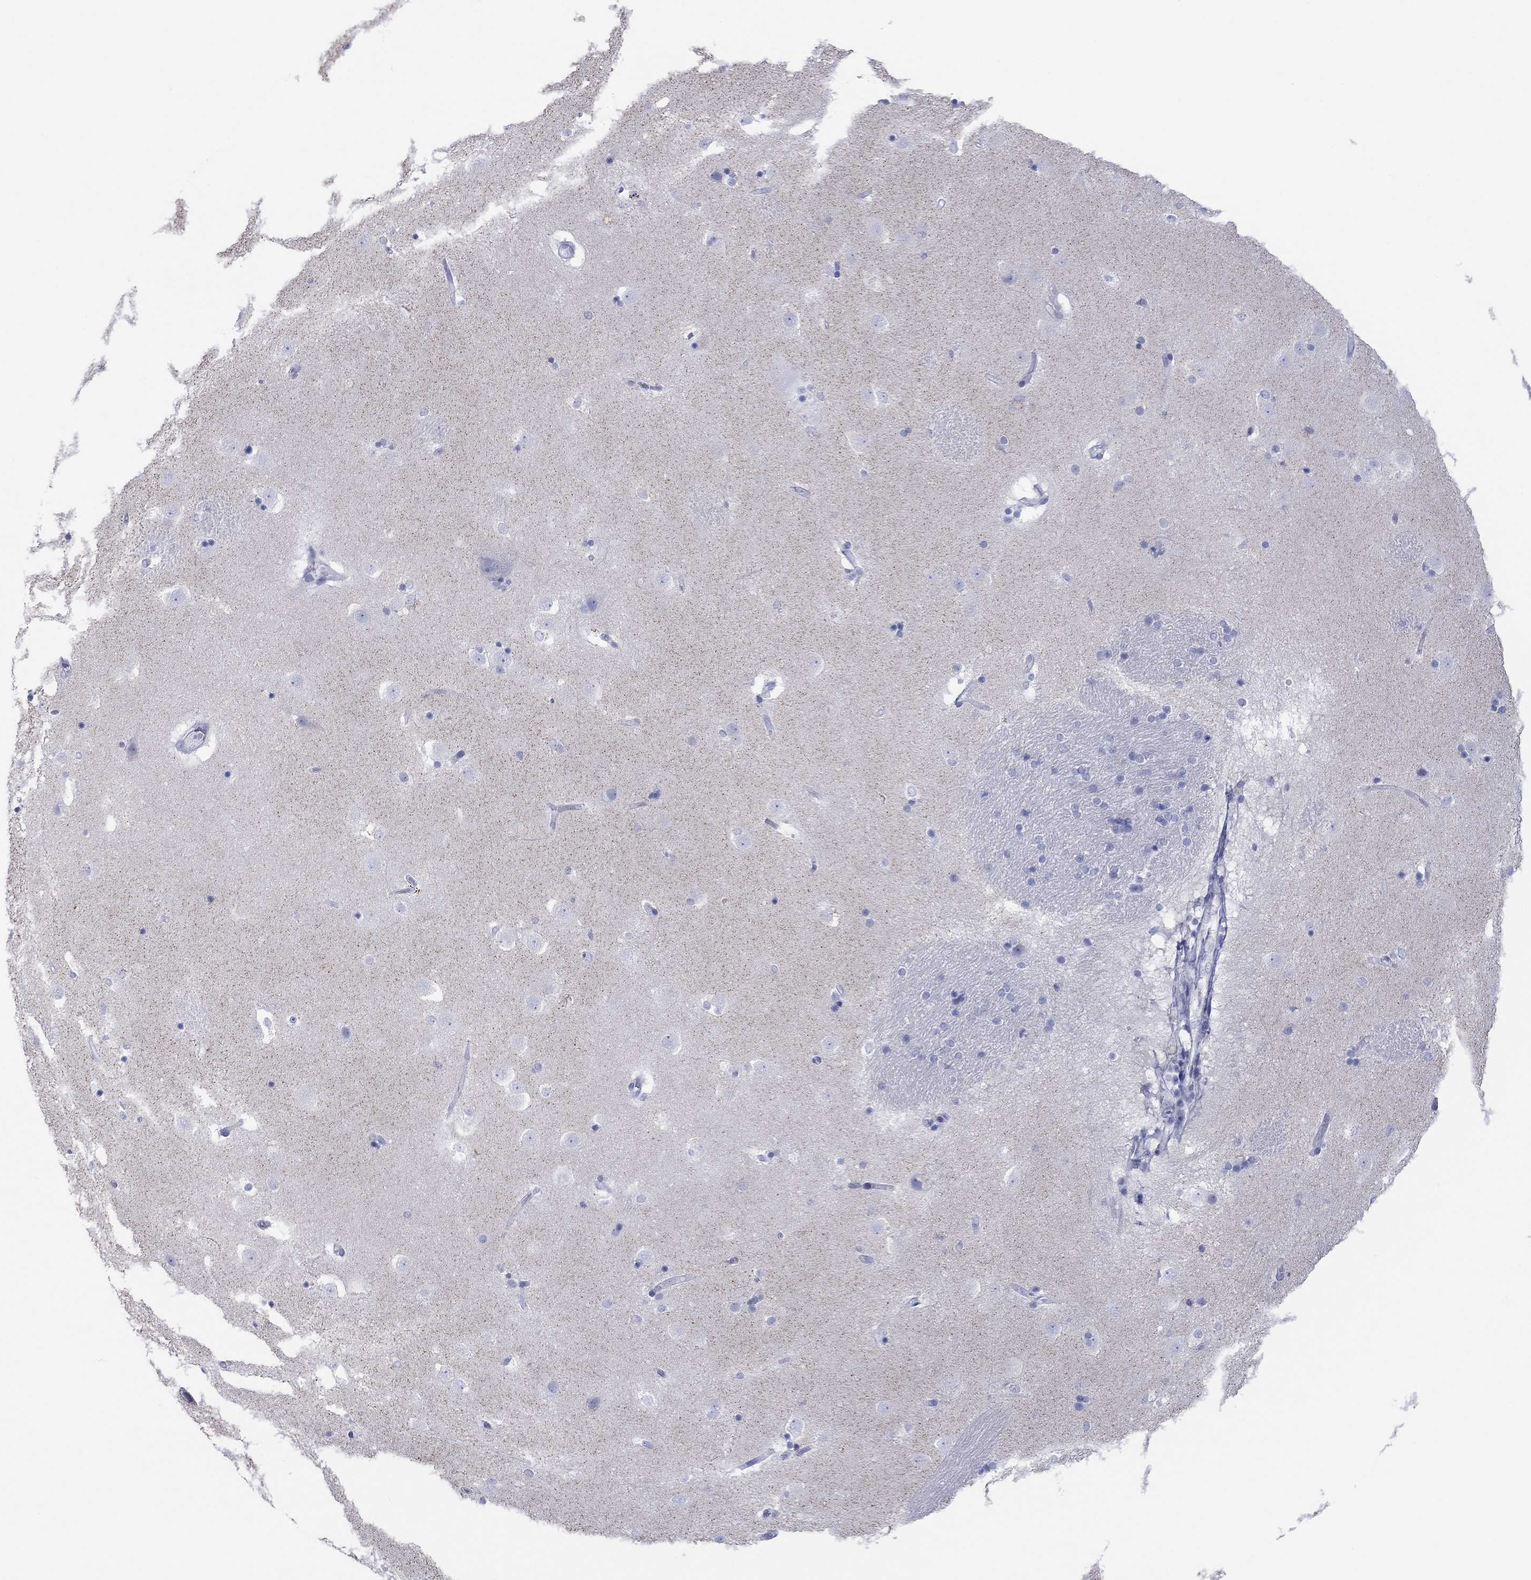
{"staining": {"intensity": "negative", "quantity": "none", "location": "none"}, "tissue": "caudate", "cell_type": "Glial cells", "image_type": "normal", "snomed": [{"axis": "morphology", "description": "Normal tissue, NOS"}, {"axis": "topography", "description": "Lateral ventricle wall"}], "caption": "A high-resolution micrograph shows IHC staining of normal caudate, which demonstrates no significant positivity in glial cells. The staining was performed using DAB (3,3'-diaminobenzidine) to visualize the protein expression in brown, while the nuclei were stained in blue with hematoxylin (Magnification: 20x).", "gene": "MAGEB6", "patient": {"sex": "male", "age": 51}}